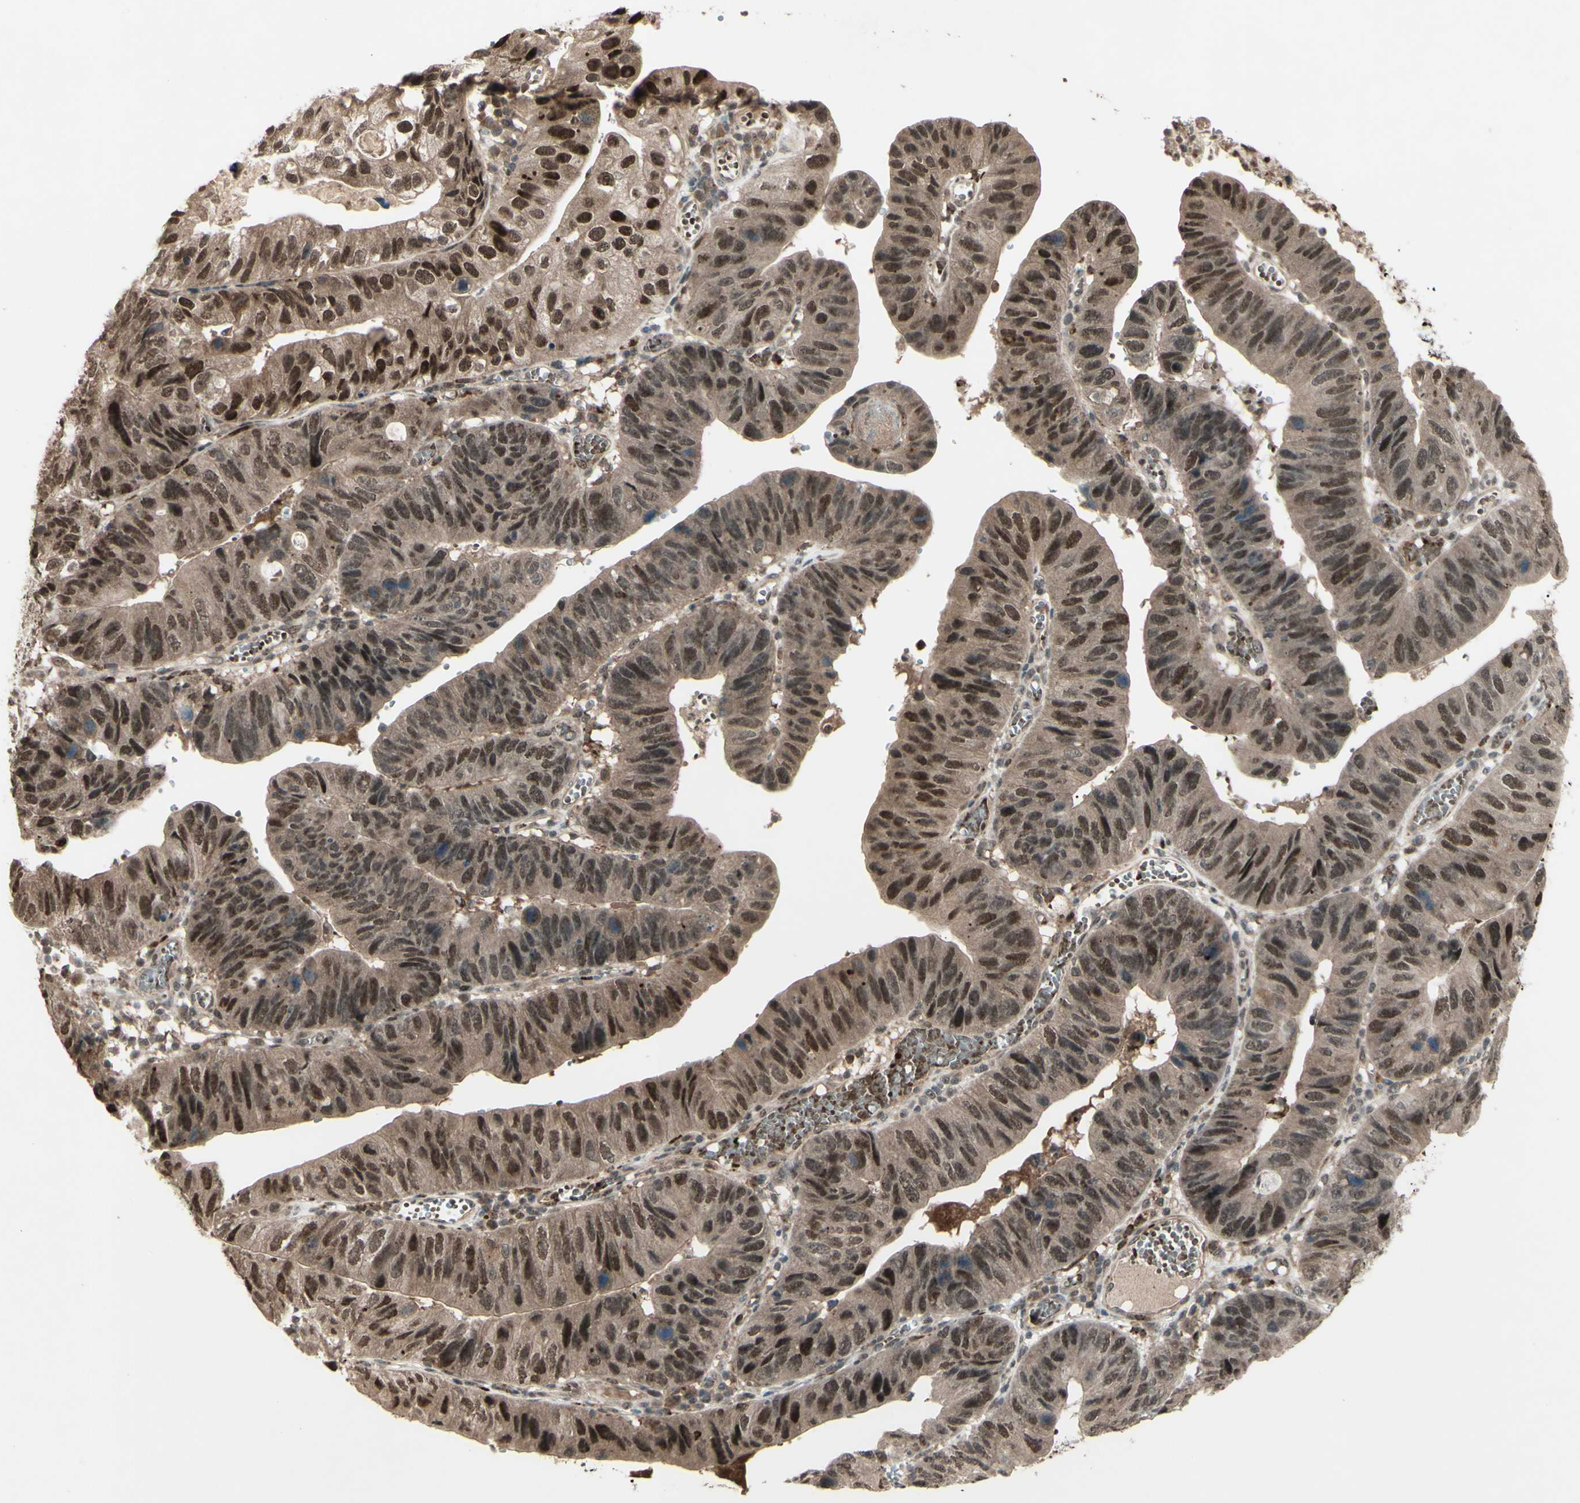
{"staining": {"intensity": "strong", "quantity": ">75%", "location": "cytoplasmic/membranous,nuclear"}, "tissue": "stomach cancer", "cell_type": "Tumor cells", "image_type": "cancer", "snomed": [{"axis": "morphology", "description": "Adenocarcinoma, NOS"}, {"axis": "topography", "description": "Stomach"}], "caption": "Immunohistochemical staining of stomach cancer demonstrates strong cytoplasmic/membranous and nuclear protein positivity in approximately >75% of tumor cells.", "gene": "MLF2", "patient": {"sex": "male", "age": 59}}